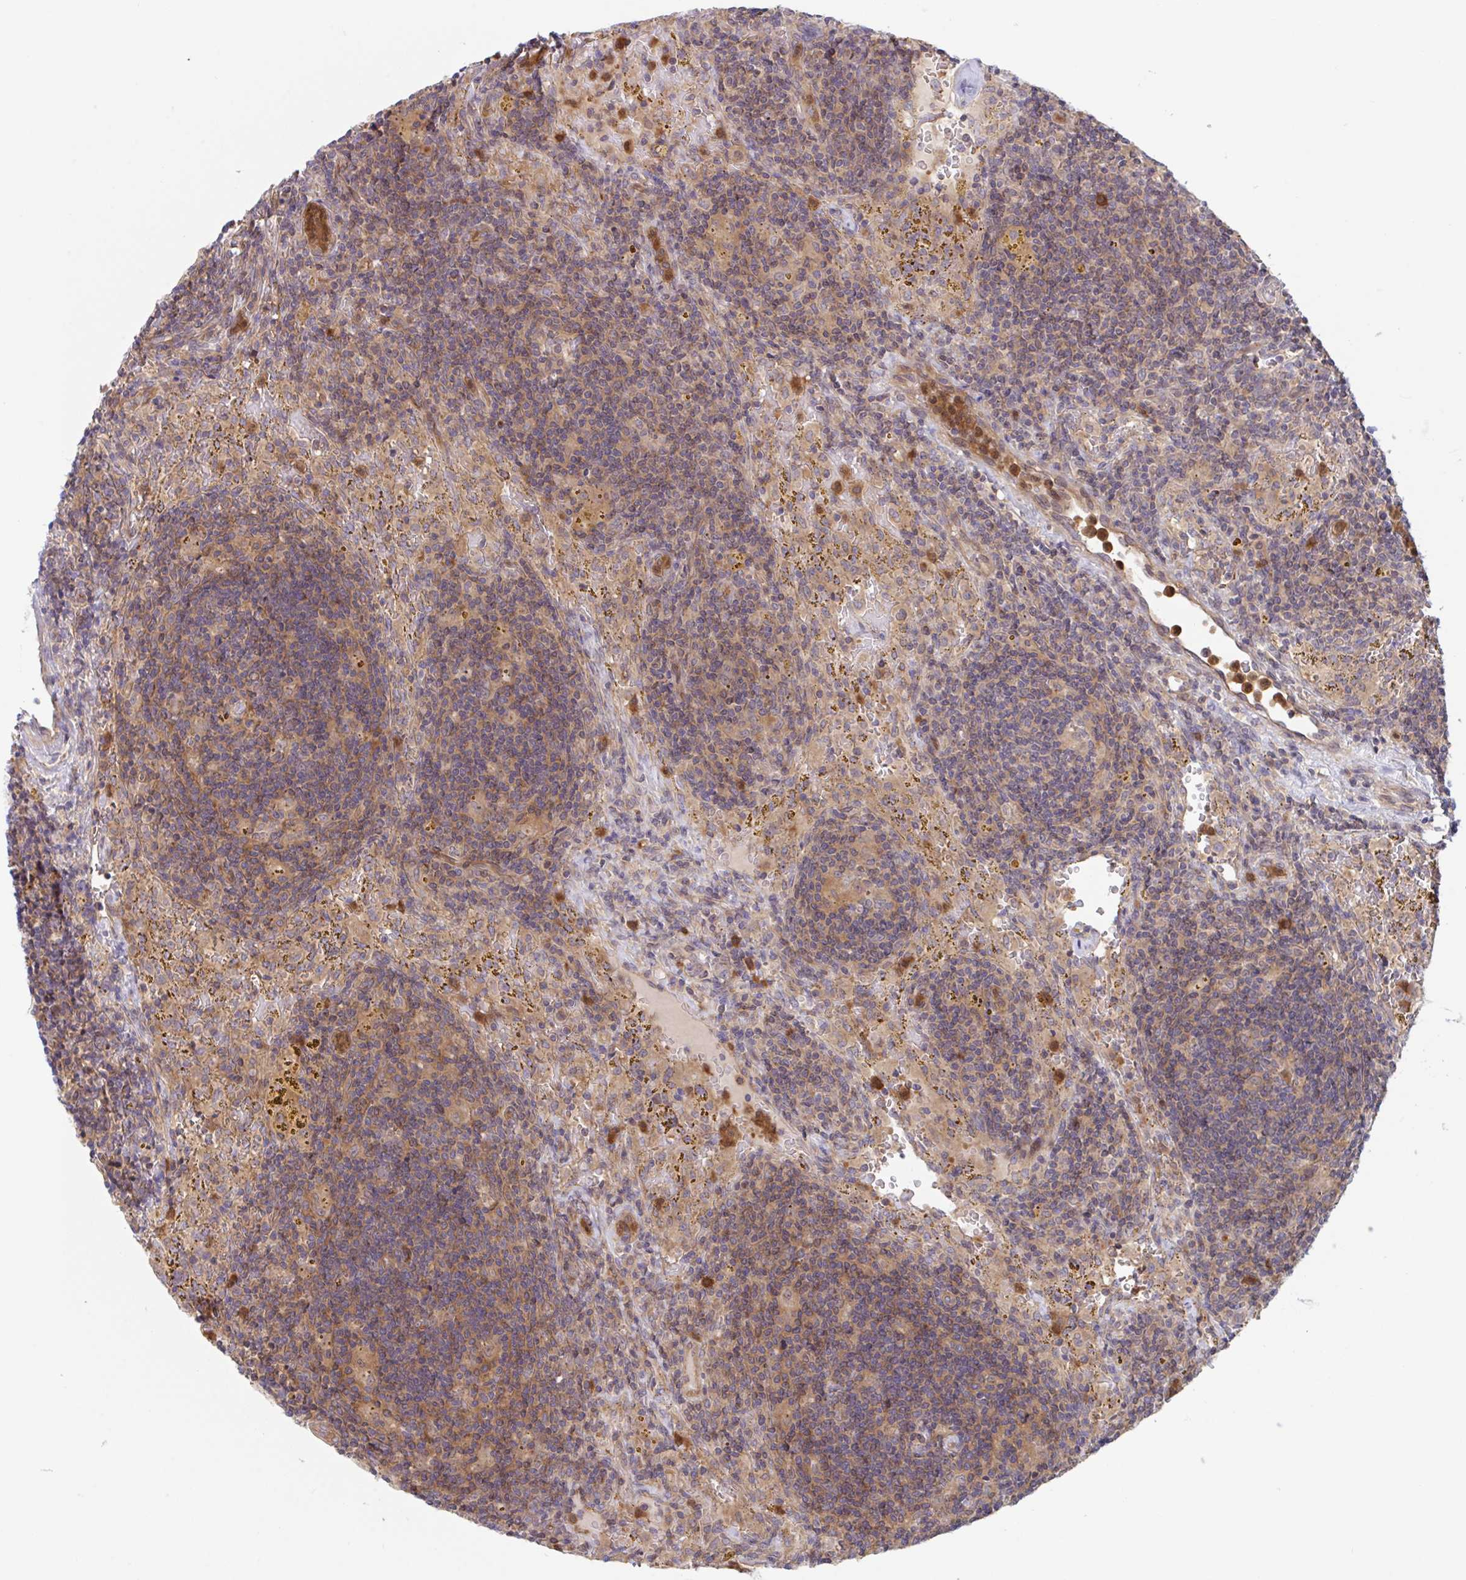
{"staining": {"intensity": "weak", "quantity": "25%-75%", "location": "cytoplasmic/membranous"}, "tissue": "lymphoma", "cell_type": "Tumor cells", "image_type": "cancer", "snomed": [{"axis": "morphology", "description": "Malignant lymphoma, non-Hodgkin's type, Low grade"}, {"axis": "topography", "description": "Spleen"}], "caption": "The image shows immunohistochemical staining of low-grade malignant lymphoma, non-Hodgkin's type. There is weak cytoplasmic/membranous staining is seen in about 25%-75% of tumor cells. (IHC, brightfield microscopy, high magnification).", "gene": "LMNTD2", "patient": {"sex": "female", "age": 70}}